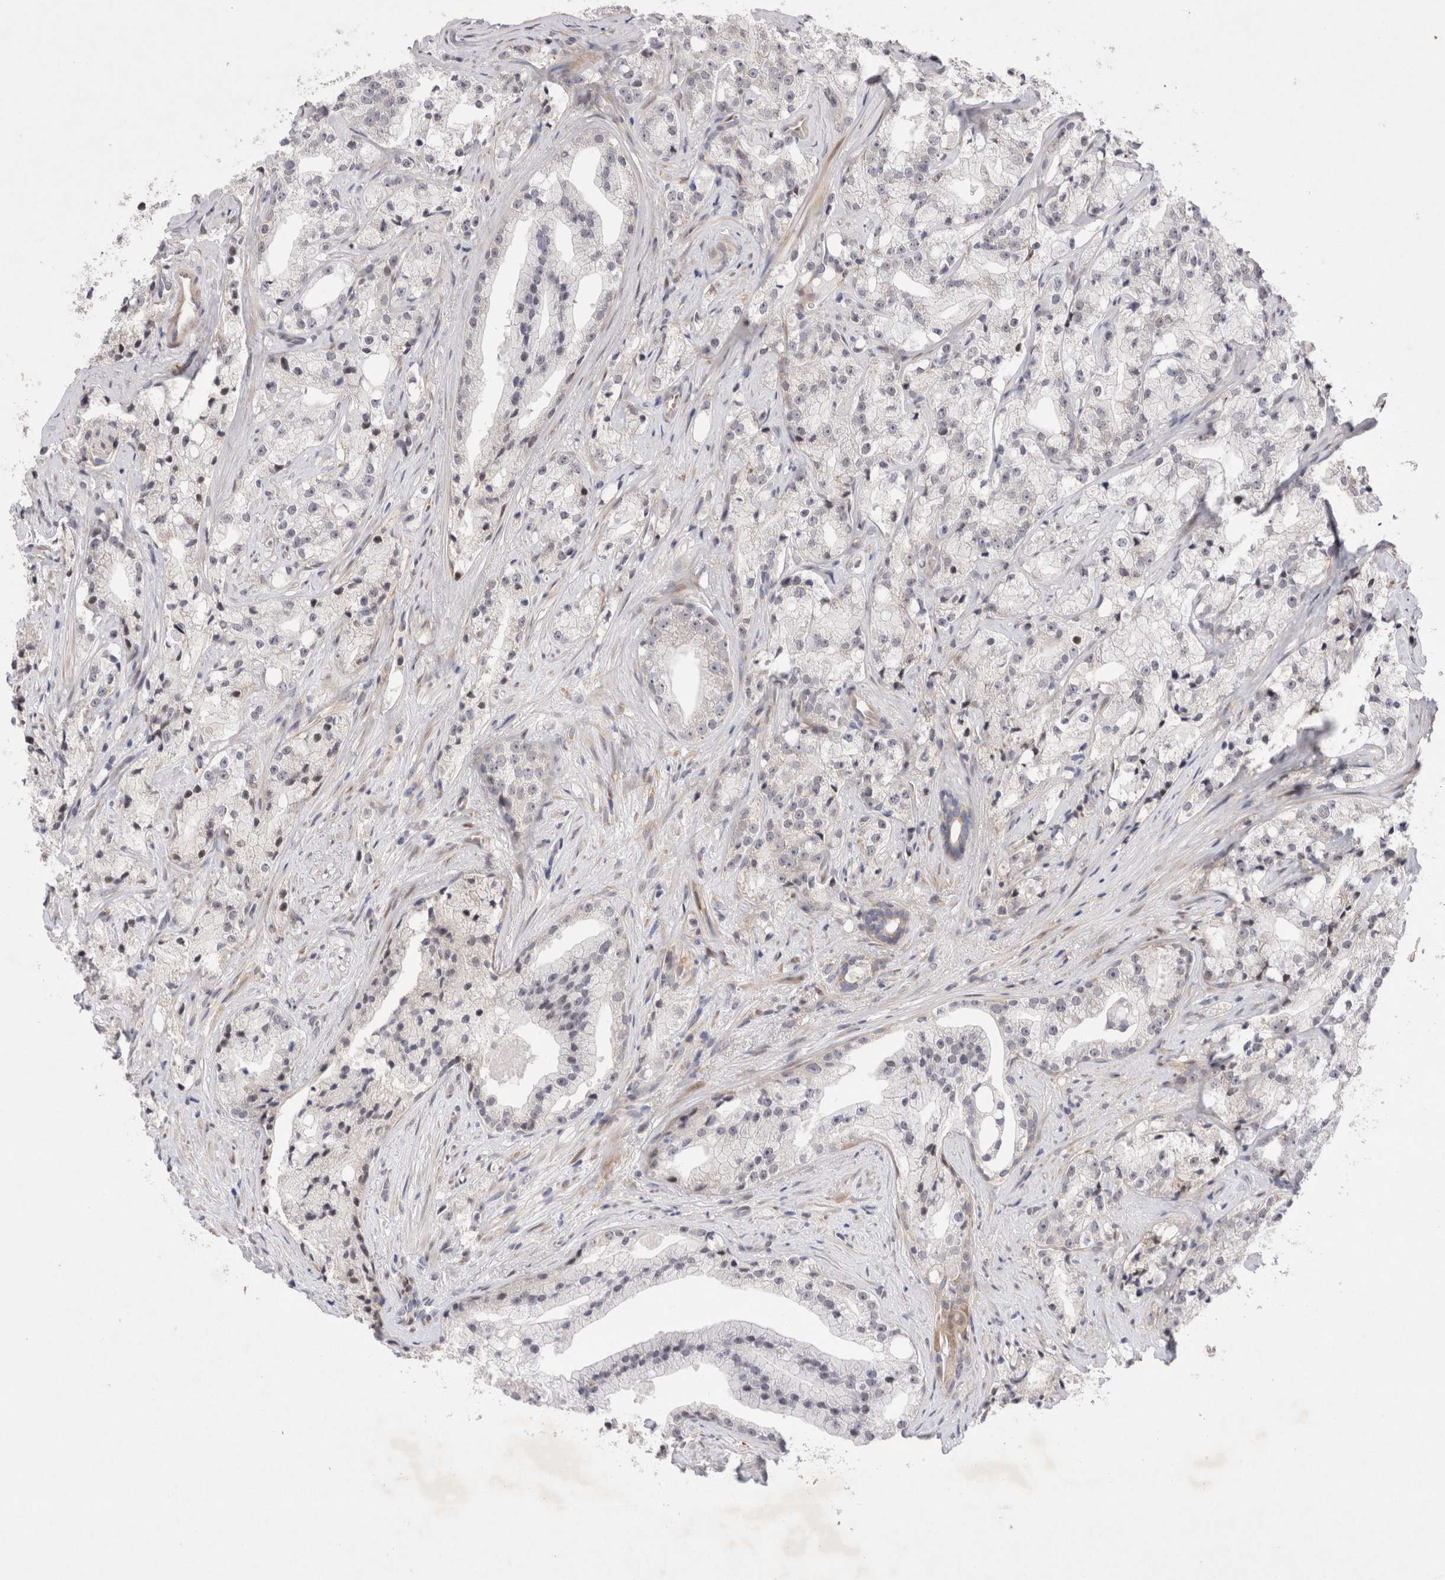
{"staining": {"intensity": "negative", "quantity": "none", "location": "none"}, "tissue": "prostate cancer", "cell_type": "Tumor cells", "image_type": "cancer", "snomed": [{"axis": "morphology", "description": "Adenocarcinoma, High grade"}, {"axis": "topography", "description": "Prostate"}], "caption": "A micrograph of prostate adenocarcinoma (high-grade) stained for a protein reveals no brown staining in tumor cells.", "gene": "GIMAP6", "patient": {"sex": "male", "age": 64}}